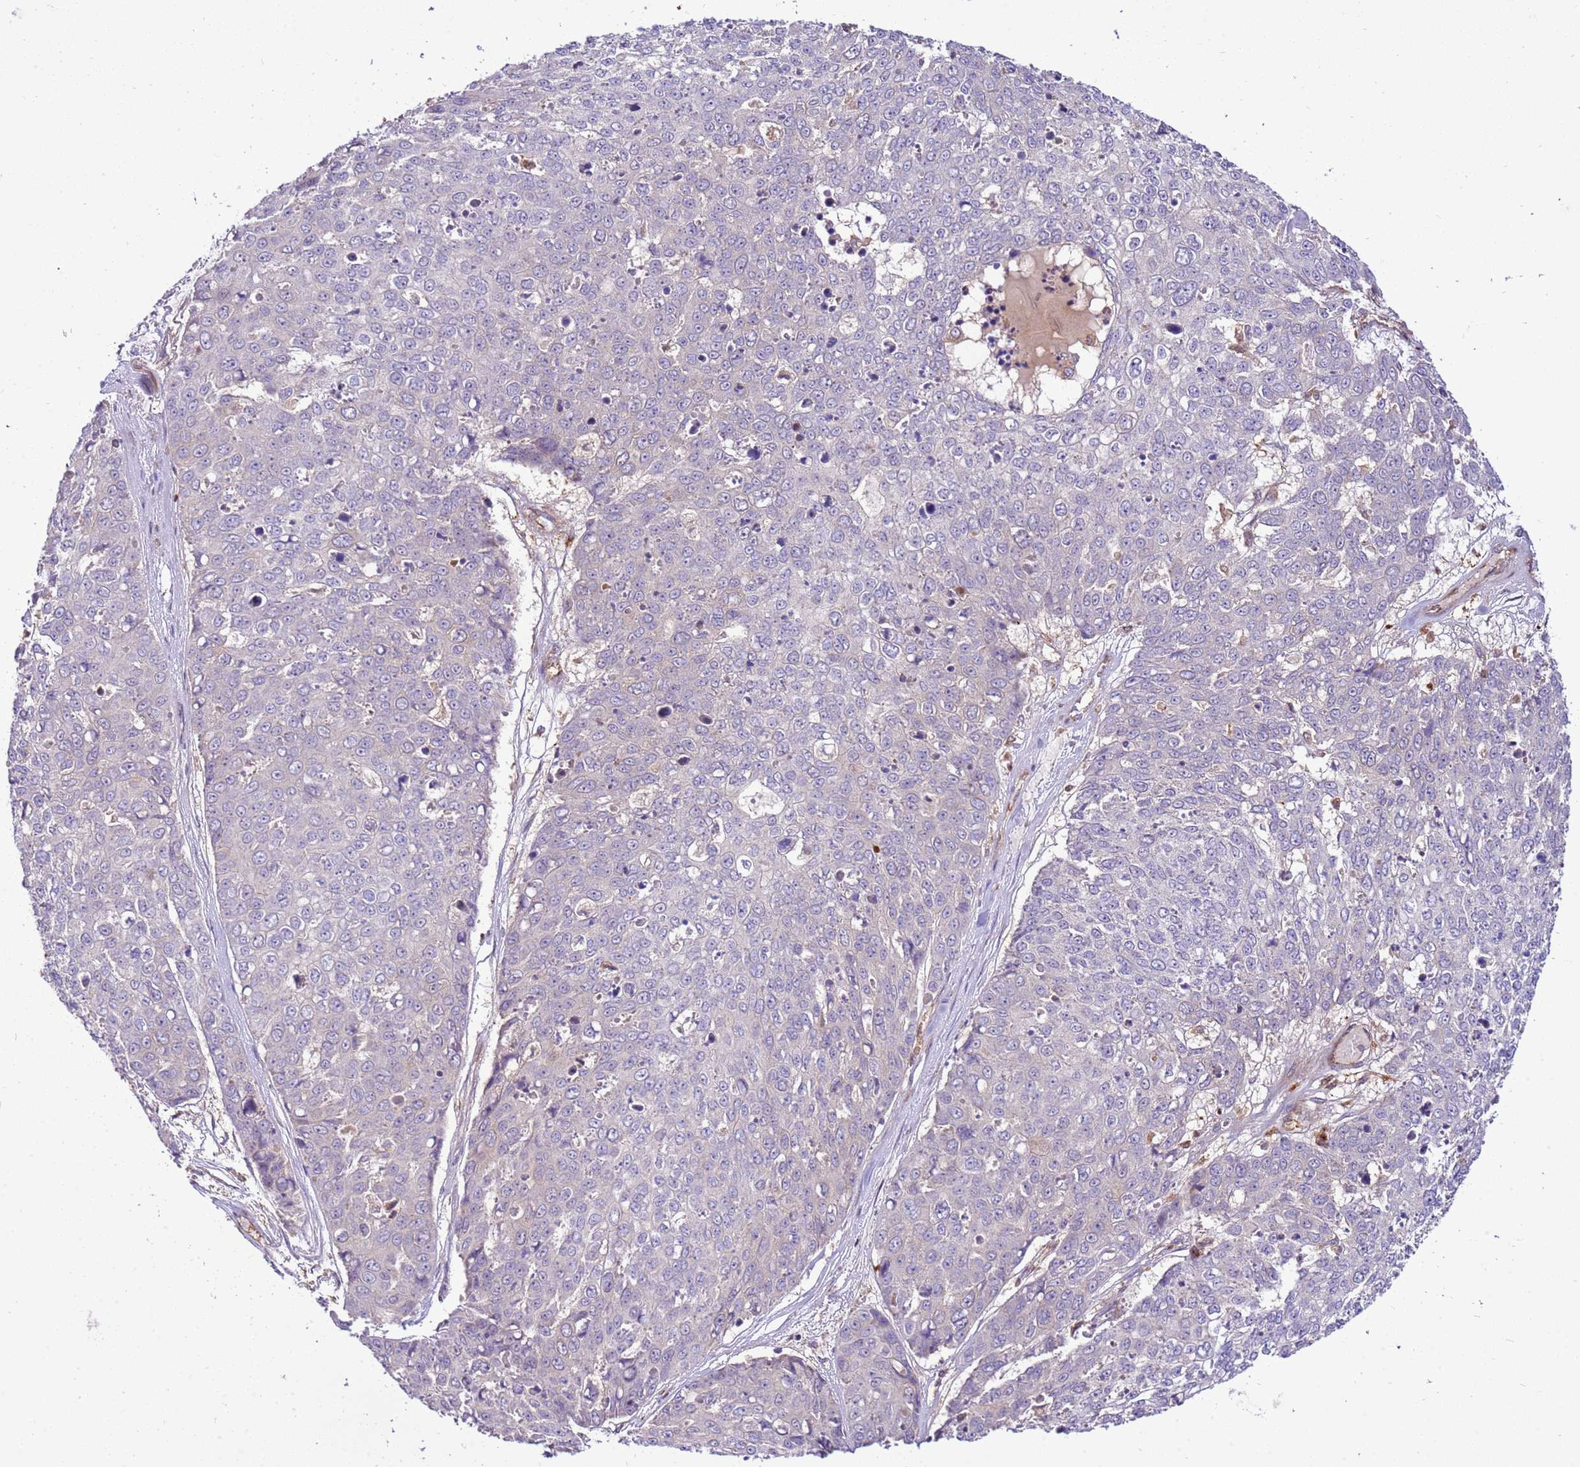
{"staining": {"intensity": "moderate", "quantity": "<25%", "location": "cytoplasmic/membranous"}, "tissue": "skin cancer", "cell_type": "Tumor cells", "image_type": "cancer", "snomed": [{"axis": "morphology", "description": "Squamous cell carcinoma, NOS"}, {"axis": "topography", "description": "Skin"}], "caption": "Protein expression by immunohistochemistry shows moderate cytoplasmic/membranous staining in approximately <25% of tumor cells in skin squamous cell carcinoma.", "gene": "ZNF624", "patient": {"sex": "female", "age": 44}}